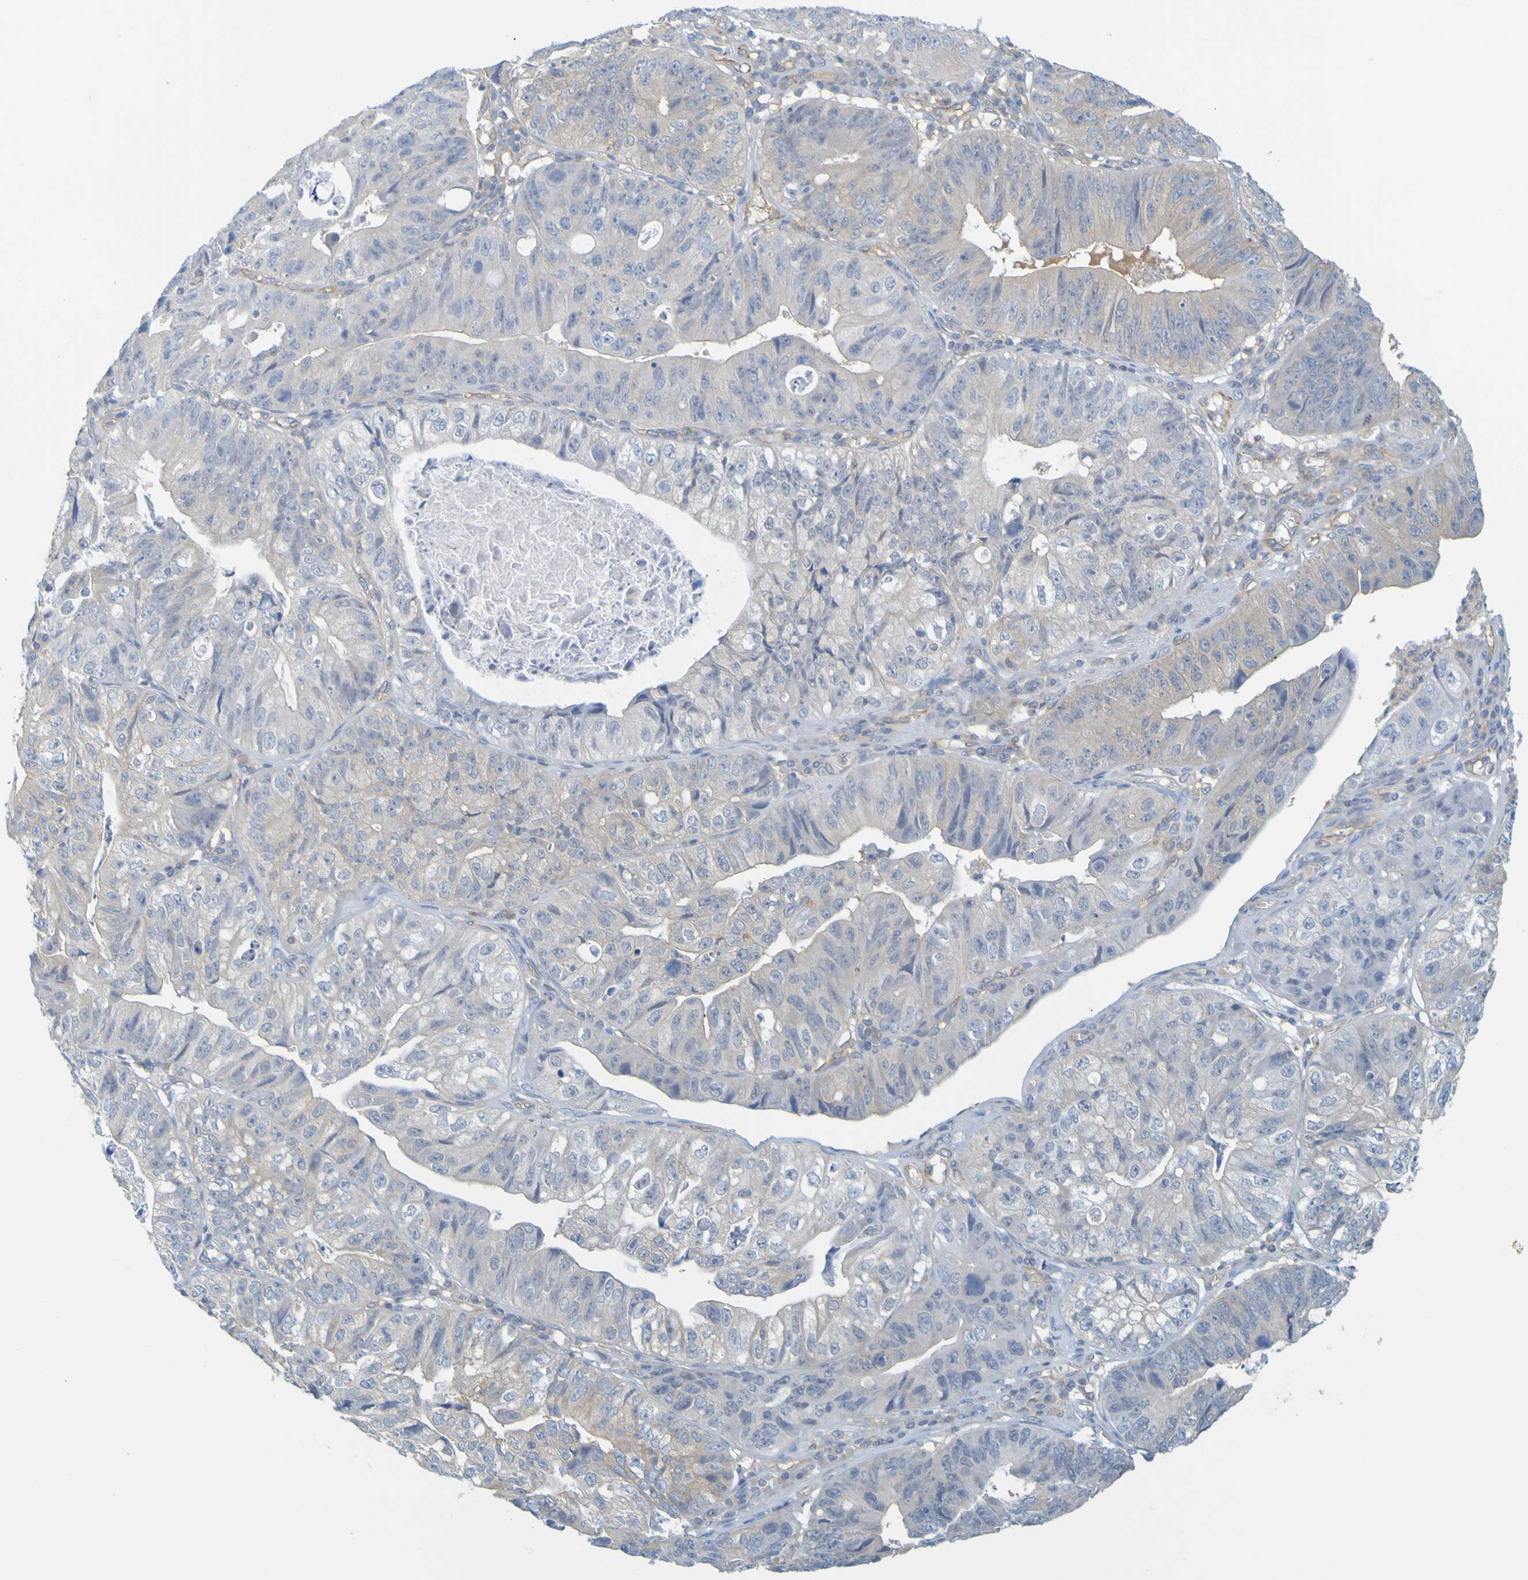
{"staining": {"intensity": "weak", "quantity": "<25%", "location": "cytoplasmic/membranous"}, "tissue": "stomach cancer", "cell_type": "Tumor cells", "image_type": "cancer", "snomed": [{"axis": "morphology", "description": "Adenocarcinoma, NOS"}, {"axis": "topography", "description": "Stomach"}], "caption": "Stomach cancer was stained to show a protein in brown. There is no significant positivity in tumor cells.", "gene": "APPL1", "patient": {"sex": "male", "age": 59}}